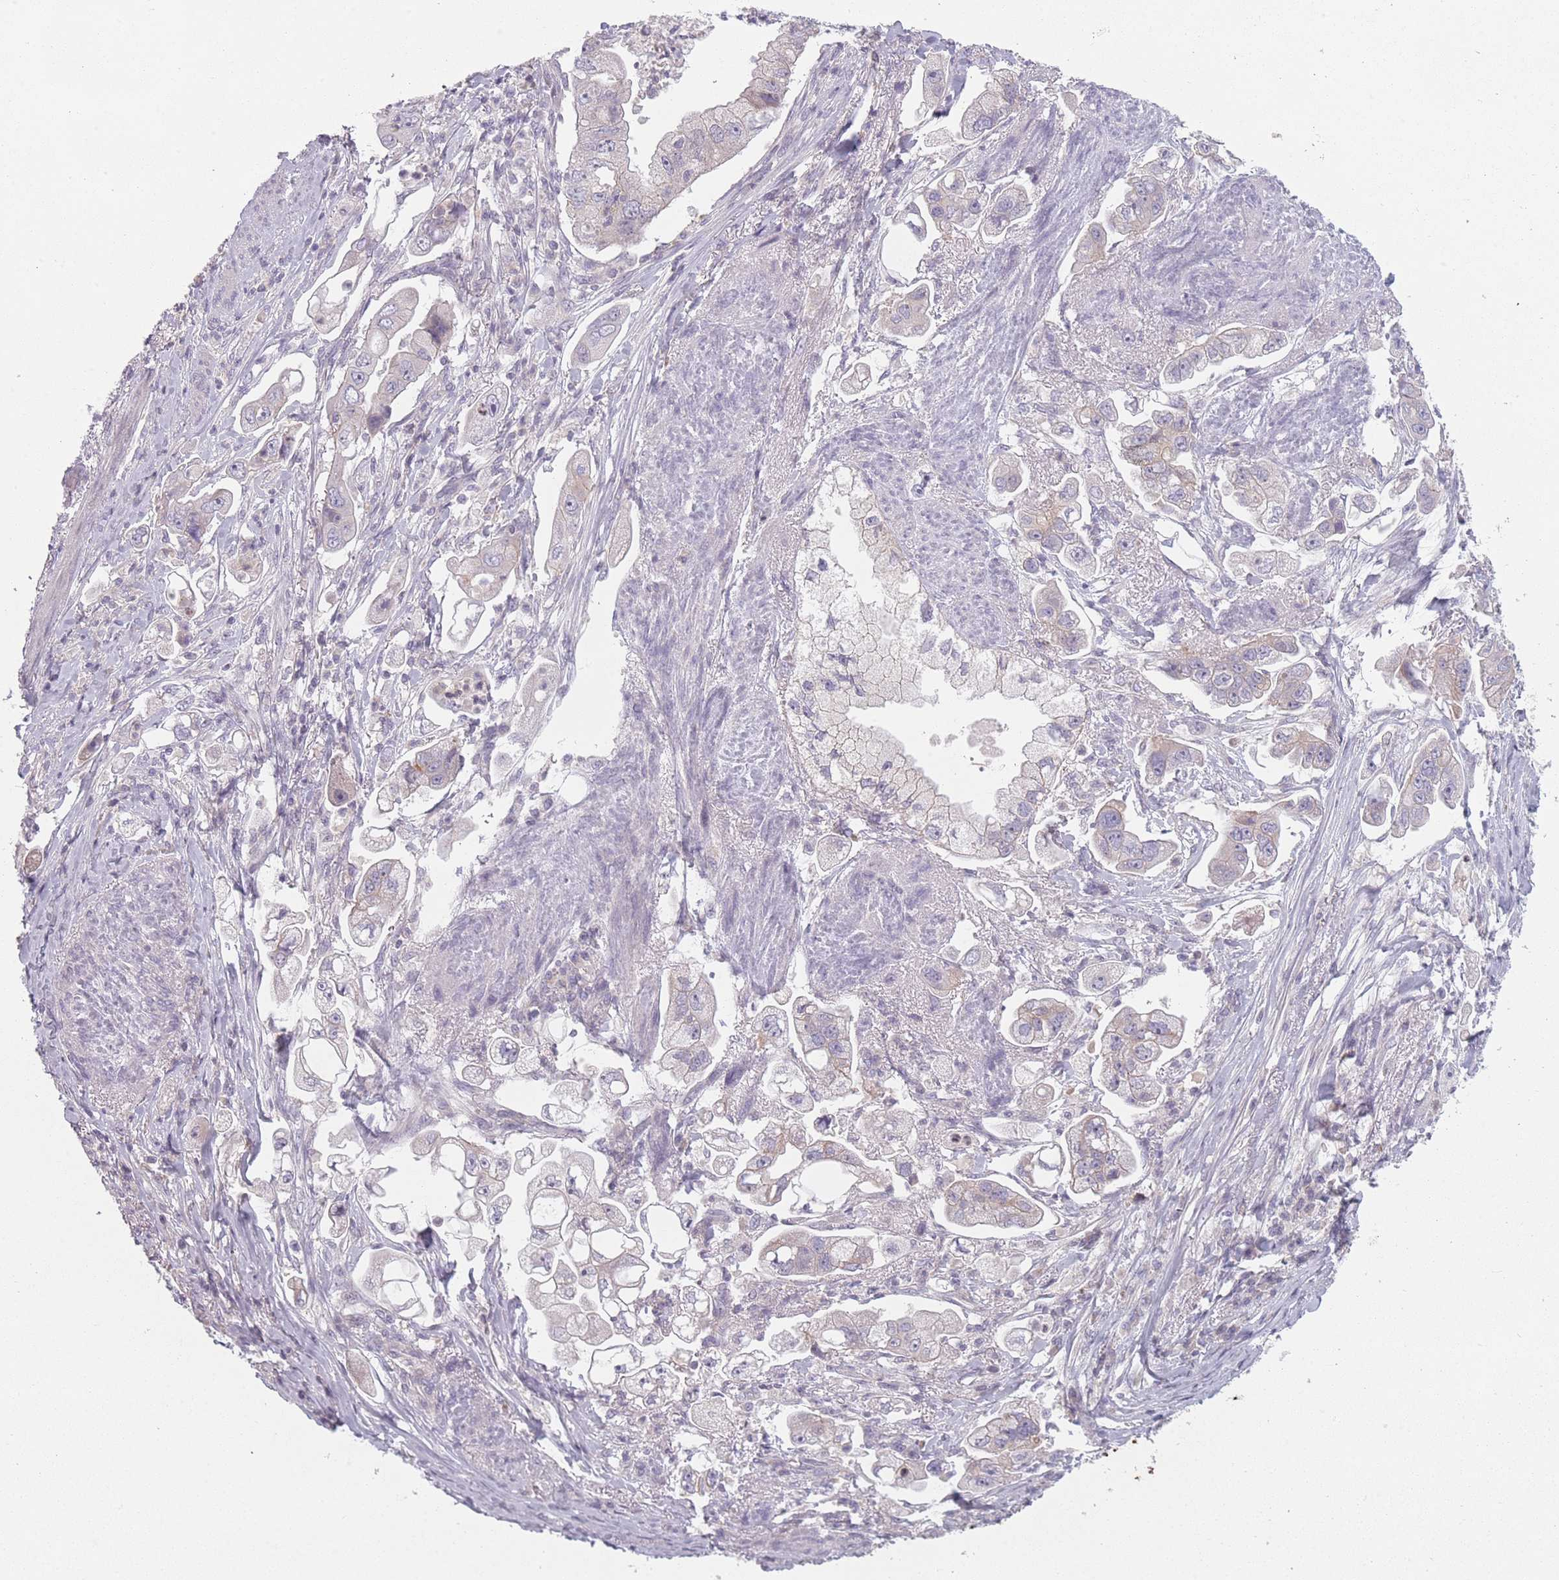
{"staining": {"intensity": "negative", "quantity": "none", "location": "none"}, "tissue": "stomach cancer", "cell_type": "Tumor cells", "image_type": "cancer", "snomed": [{"axis": "morphology", "description": "Adenocarcinoma, NOS"}, {"axis": "topography", "description": "Stomach"}], "caption": "High magnification brightfield microscopy of stomach cancer (adenocarcinoma) stained with DAB (3,3'-diaminobenzidine) (brown) and counterstained with hematoxylin (blue): tumor cells show no significant staining.", "gene": "NT5DC2", "patient": {"sex": "male", "age": 62}}